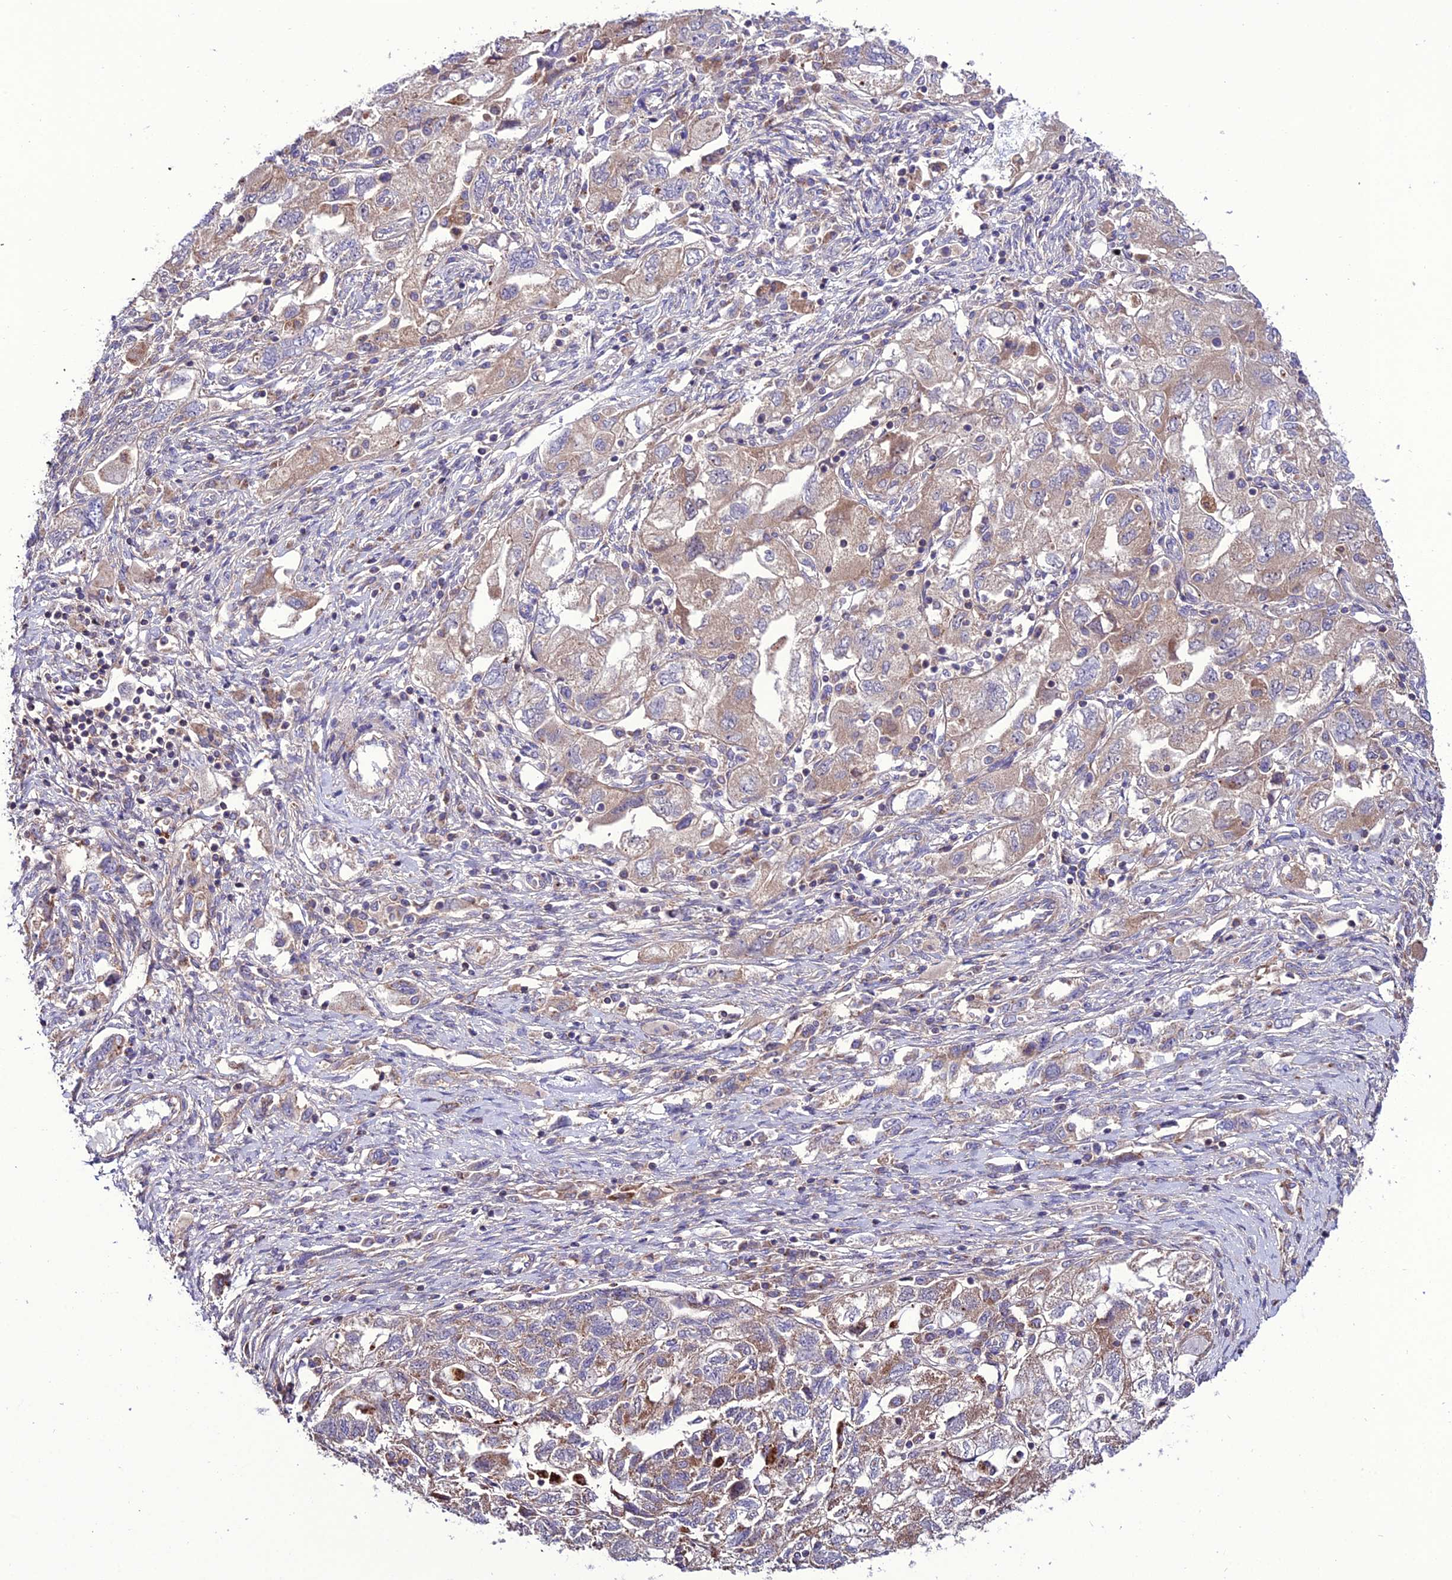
{"staining": {"intensity": "weak", "quantity": ">75%", "location": "cytoplasmic/membranous"}, "tissue": "ovarian cancer", "cell_type": "Tumor cells", "image_type": "cancer", "snomed": [{"axis": "morphology", "description": "Carcinoma, NOS"}, {"axis": "morphology", "description": "Cystadenocarcinoma, serous, NOS"}, {"axis": "topography", "description": "Ovary"}], "caption": "Protein staining of carcinoma (ovarian) tissue exhibits weak cytoplasmic/membranous positivity in about >75% of tumor cells.", "gene": "PPIL3", "patient": {"sex": "female", "age": 69}}